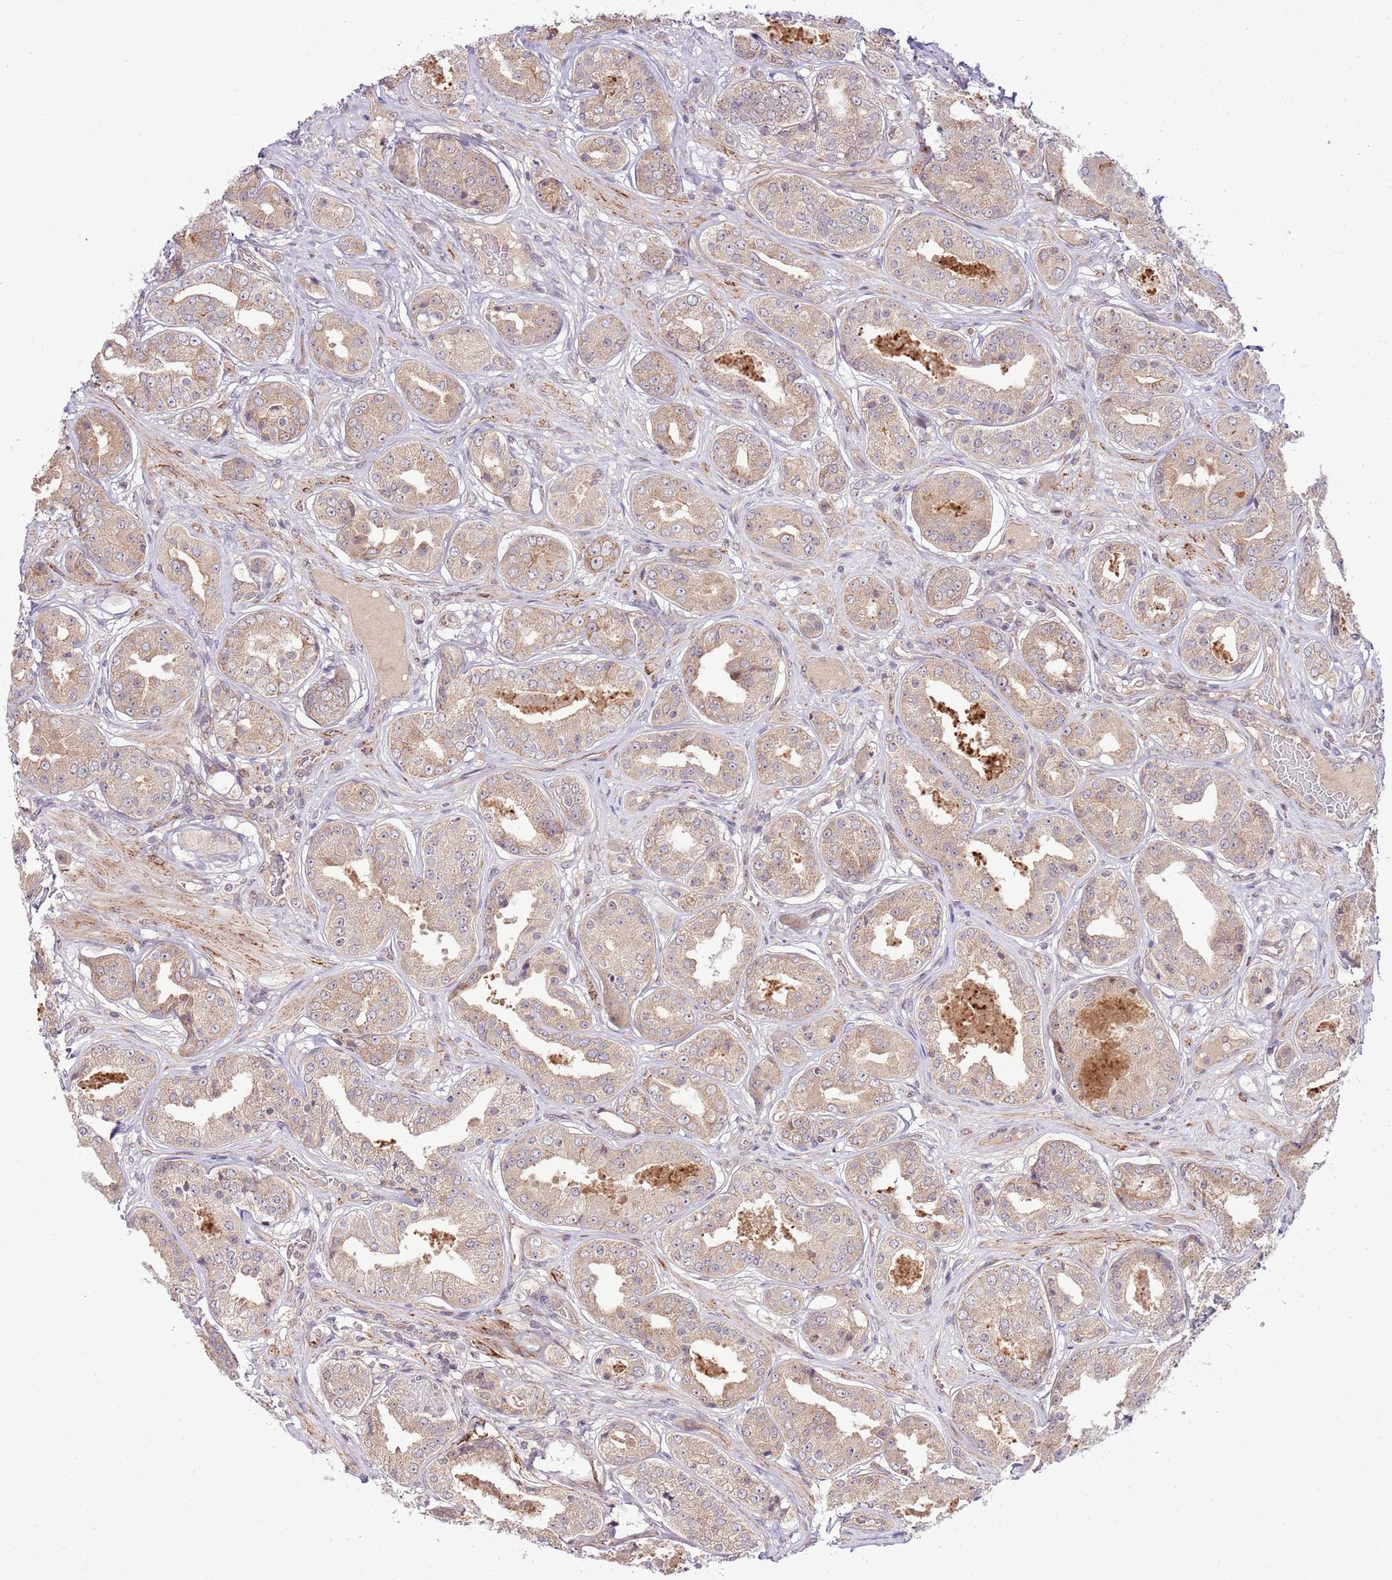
{"staining": {"intensity": "weak", "quantity": ">75%", "location": "cytoplasmic/membranous"}, "tissue": "prostate cancer", "cell_type": "Tumor cells", "image_type": "cancer", "snomed": [{"axis": "morphology", "description": "Adenocarcinoma, High grade"}, {"axis": "topography", "description": "Prostate"}], "caption": "Immunohistochemistry (IHC) of high-grade adenocarcinoma (prostate) demonstrates low levels of weak cytoplasmic/membranous positivity in about >75% of tumor cells.", "gene": "CHD1", "patient": {"sex": "male", "age": 63}}